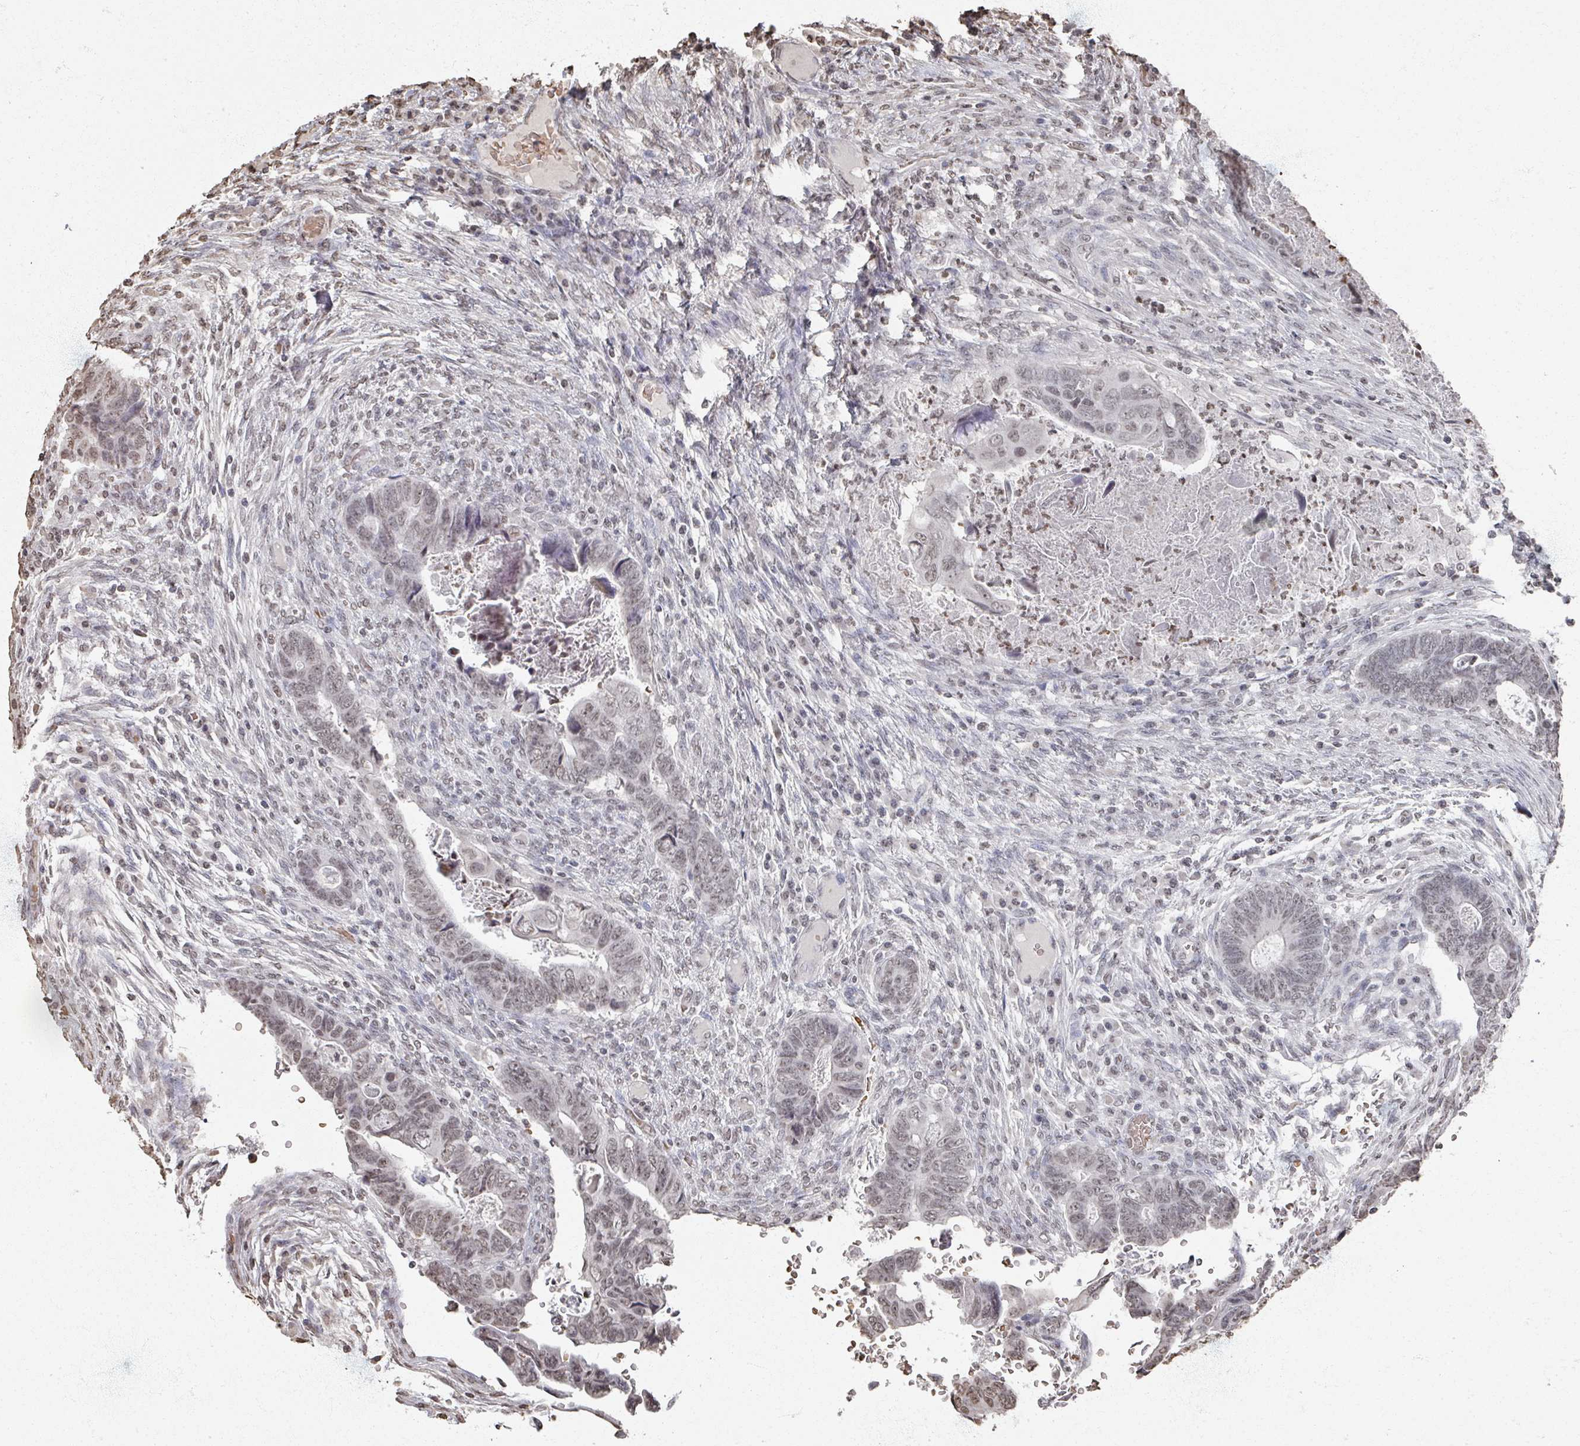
{"staining": {"intensity": "weak", "quantity": ">75%", "location": "nuclear"}, "tissue": "colorectal cancer", "cell_type": "Tumor cells", "image_type": "cancer", "snomed": [{"axis": "morphology", "description": "Adenocarcinoma, NOS"}, {"axis": "topography", "description": "Rectum"}], "caption": "An immunohistochemistry (IHC) histopathology image of neoplastic tissue is shown. Protein staining in brown shows weak nuclear positivity in colorectal cancer within tumor cells.", "gene": "DCUN1D5", "patient": {"sex": "female", "age": 78}}